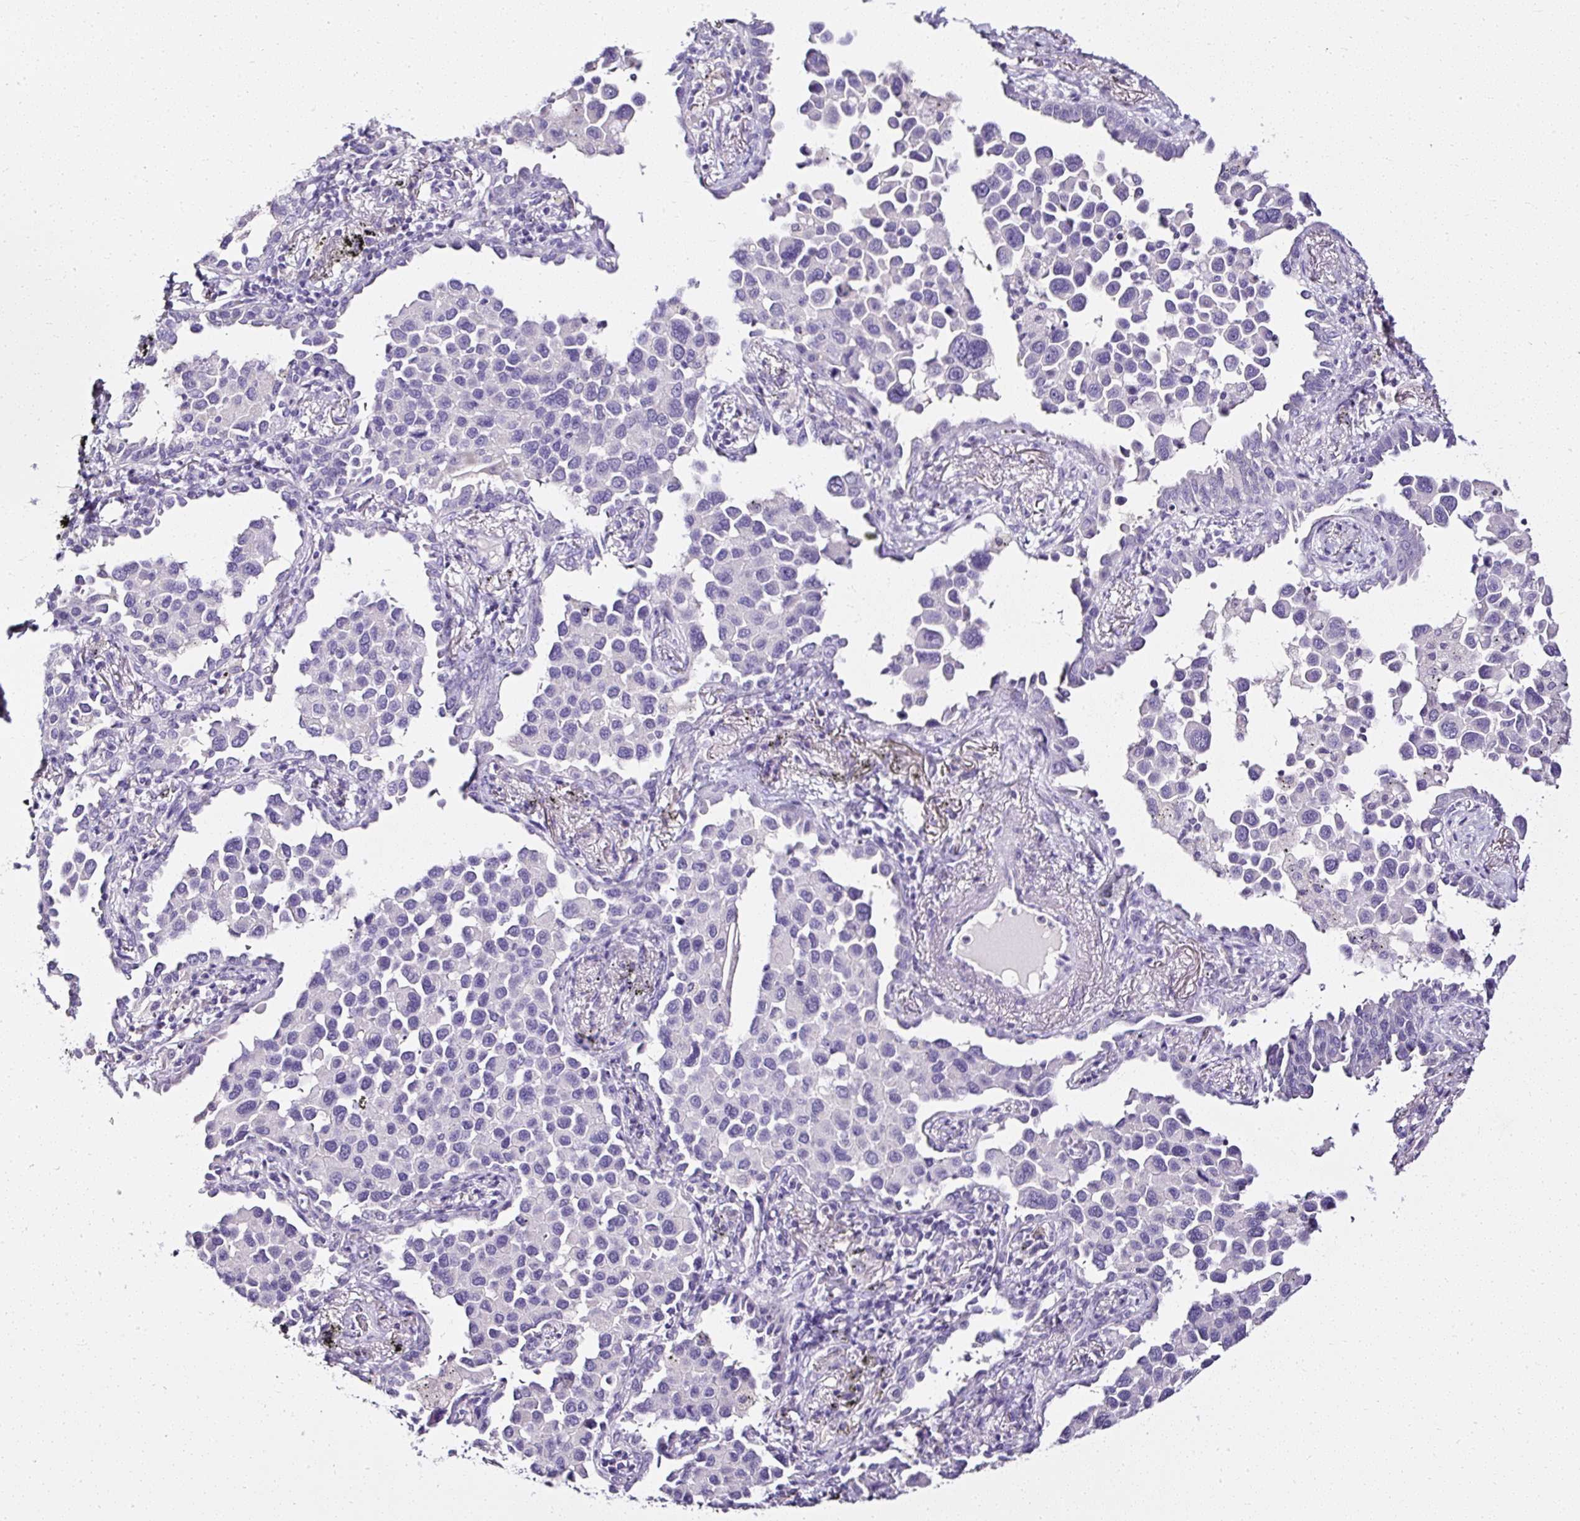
{"staining": {"intensity": "negative", "quantity": "none", "location": "none"}, "tissue": "lung cancer", "cell_type": "Tumor cells", "image_type": "cancer", "snomed": [{"axis": "morphology", "description": "Adenocarcinoma, NOS"}, {"axis": "topography", "description": "Lung"}], "caption": "Immunohistochemistry (IHC) of lung adenocarcinoma displays no positivity in tumor cells.", "gene": "ATP2A1", "patient": {"sex": "male", "age": 67}}